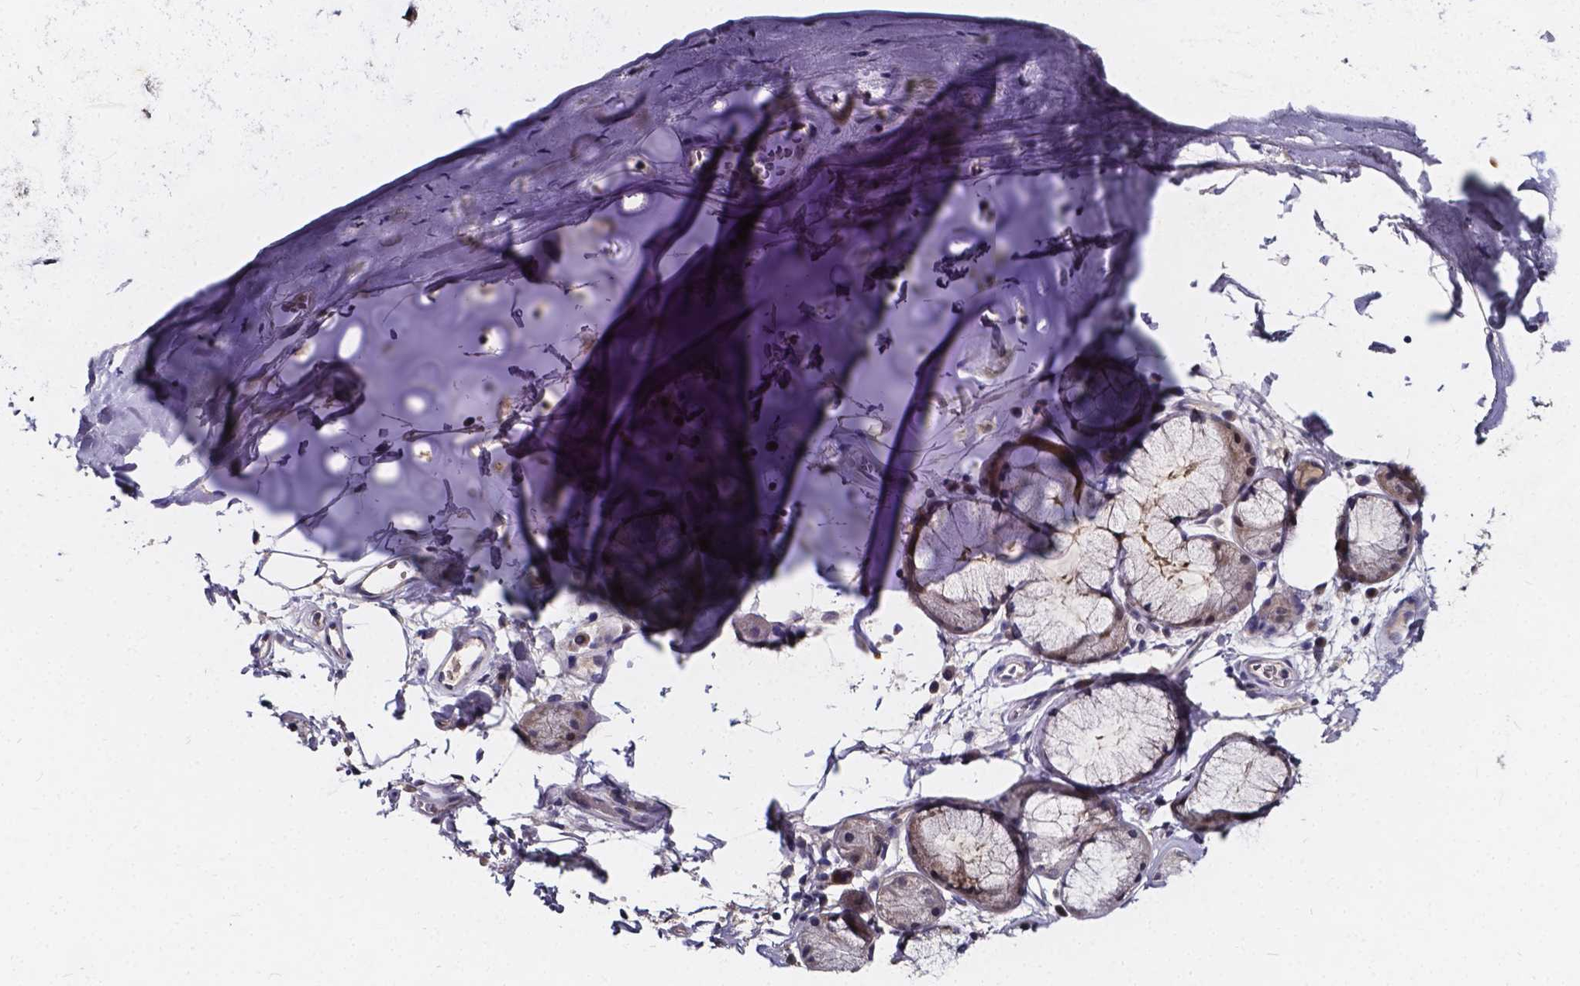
{"staining": {"intensity": "weak", "quantity": "25%-75%", "location": "cytoplasmic/membranous"}, "tissue": "adipose tissue", "cell_type": "Adipocytes", "image_type": "normal", "snomed": [{"axis": "morphology", "description": "Normal tissue, NOS"}, {"axis": "topography", "description": "Cartilage tissue"}, {"axis": "topography", "description": "Bronchus"}], "caption": "A low amount of weak cytoplasmic/membranous staining is identified in about 25%-75% of adipocytes in normal adipose tissue.", "gene": "SOWAHA", "patient": {"sex": "male", "age": 58}}